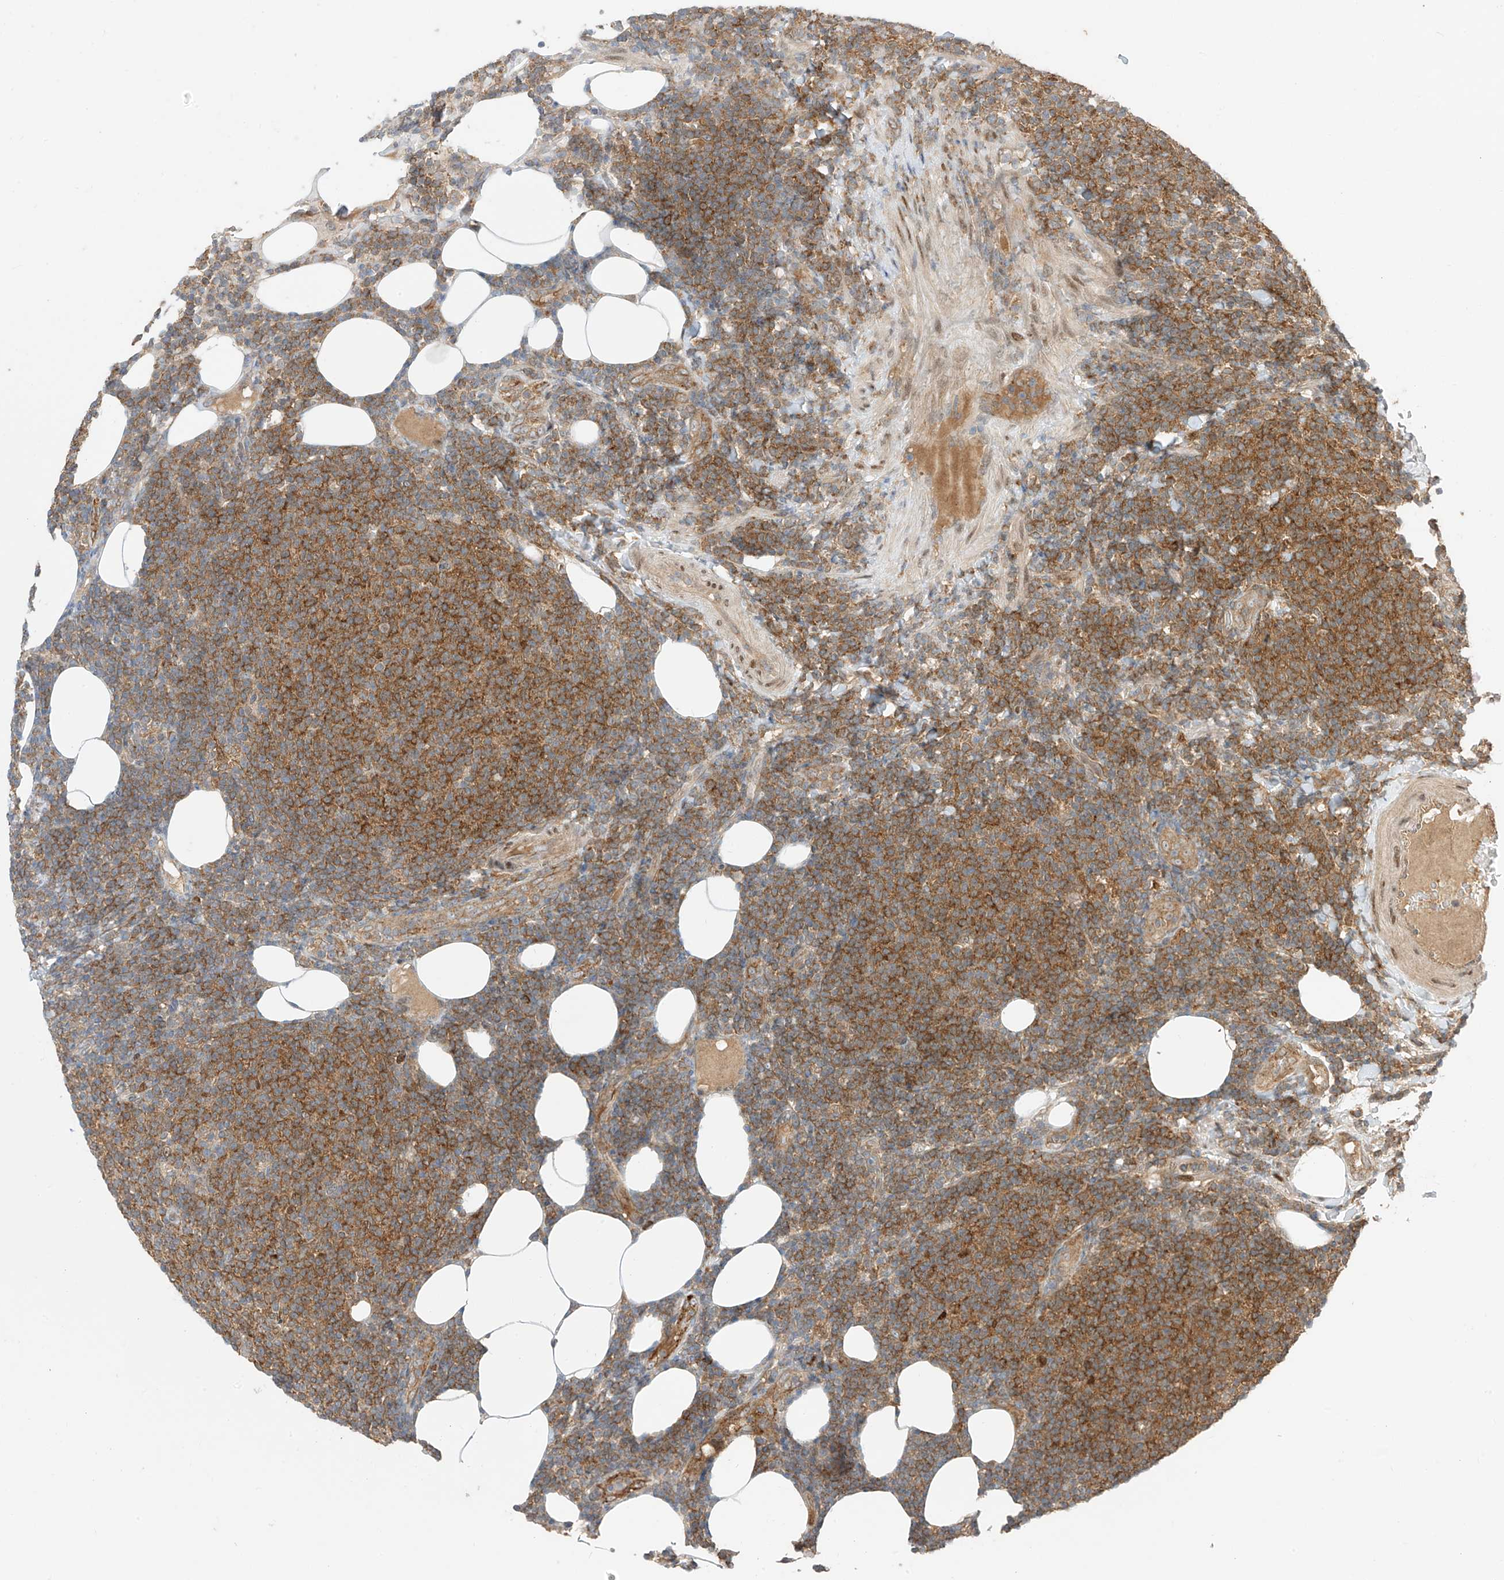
{"staining": {"intensity": "strong", "quantity": "25%-75%", "location": "cytoplasmic/membranous"}, "tissue": "lymphoma", "cell_type": "Tumor cells", "image_type": "cancer", "snomed": [{"axis": "morphology", "description": "Malignant lymphoma, non-Hodgkin's type, Low grade"}, {"axis": "topography", "description": "Lymph node"}], "caption": "Strong cytoplasmic/membranous positivity is seen in about 25%-75% of tumor cells in lymphoma.", "gene": "MRTFA", "patient": {"sex": "male", "age": 66}}